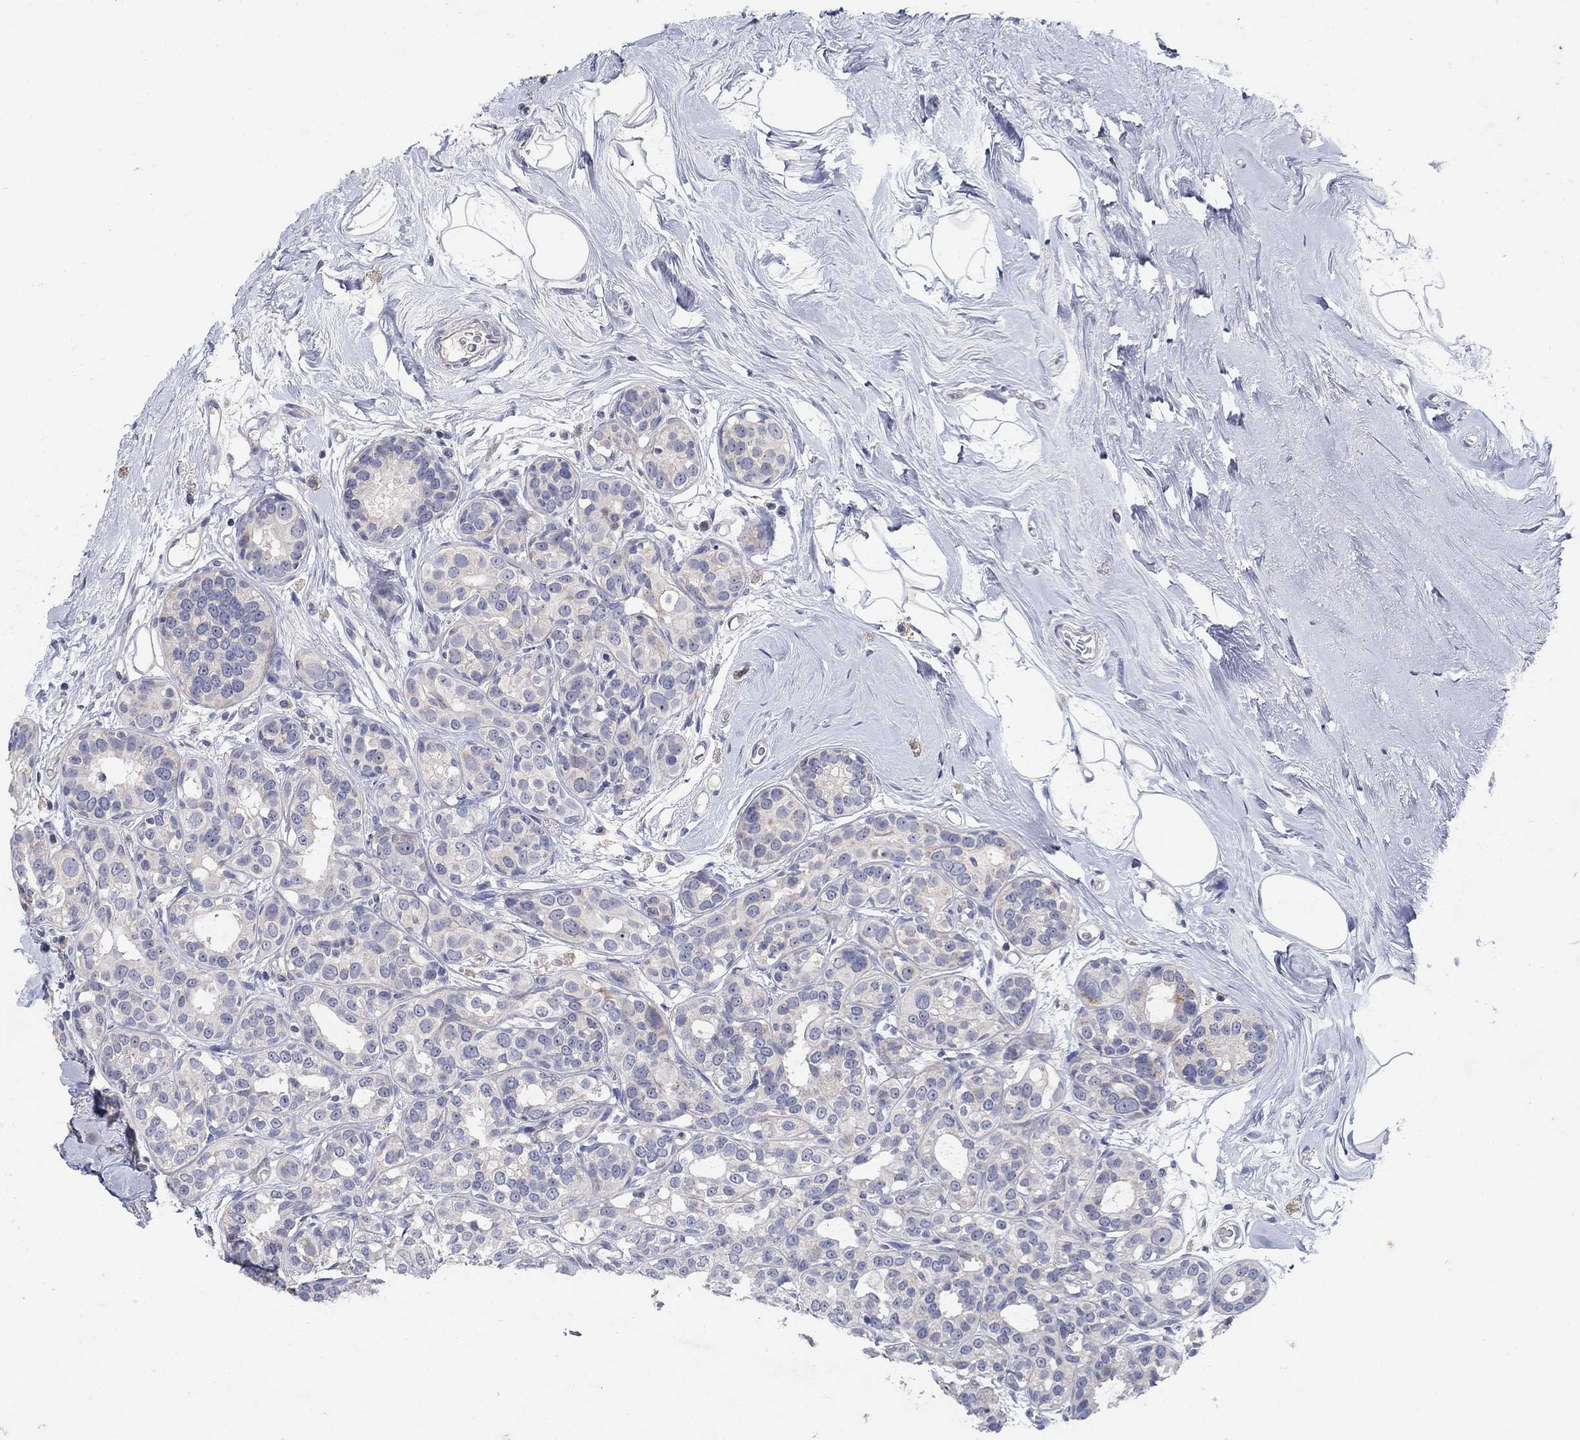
{"staining": {"intensity": "moderate", "quantity": "<25%", "location": "cytoplasmic/membranous"}, "tissue": "breast cancer", "cell_type": "Tumor cells", "image_type": "cancer", "snomed": [{"axis": "morphology", "description": "Duct carcinoma"}, {"axis": "topography", "description": "Breast"}], "caption": "Human breast cancer (invasive ductal carcinoma) stained for a protein (brown) exhibits moderate cytoplasmic/membranous positive expression in about <25% of tumor cells.", "gene": "HMX2", "patient": {"sex": "female", "age": 55}}